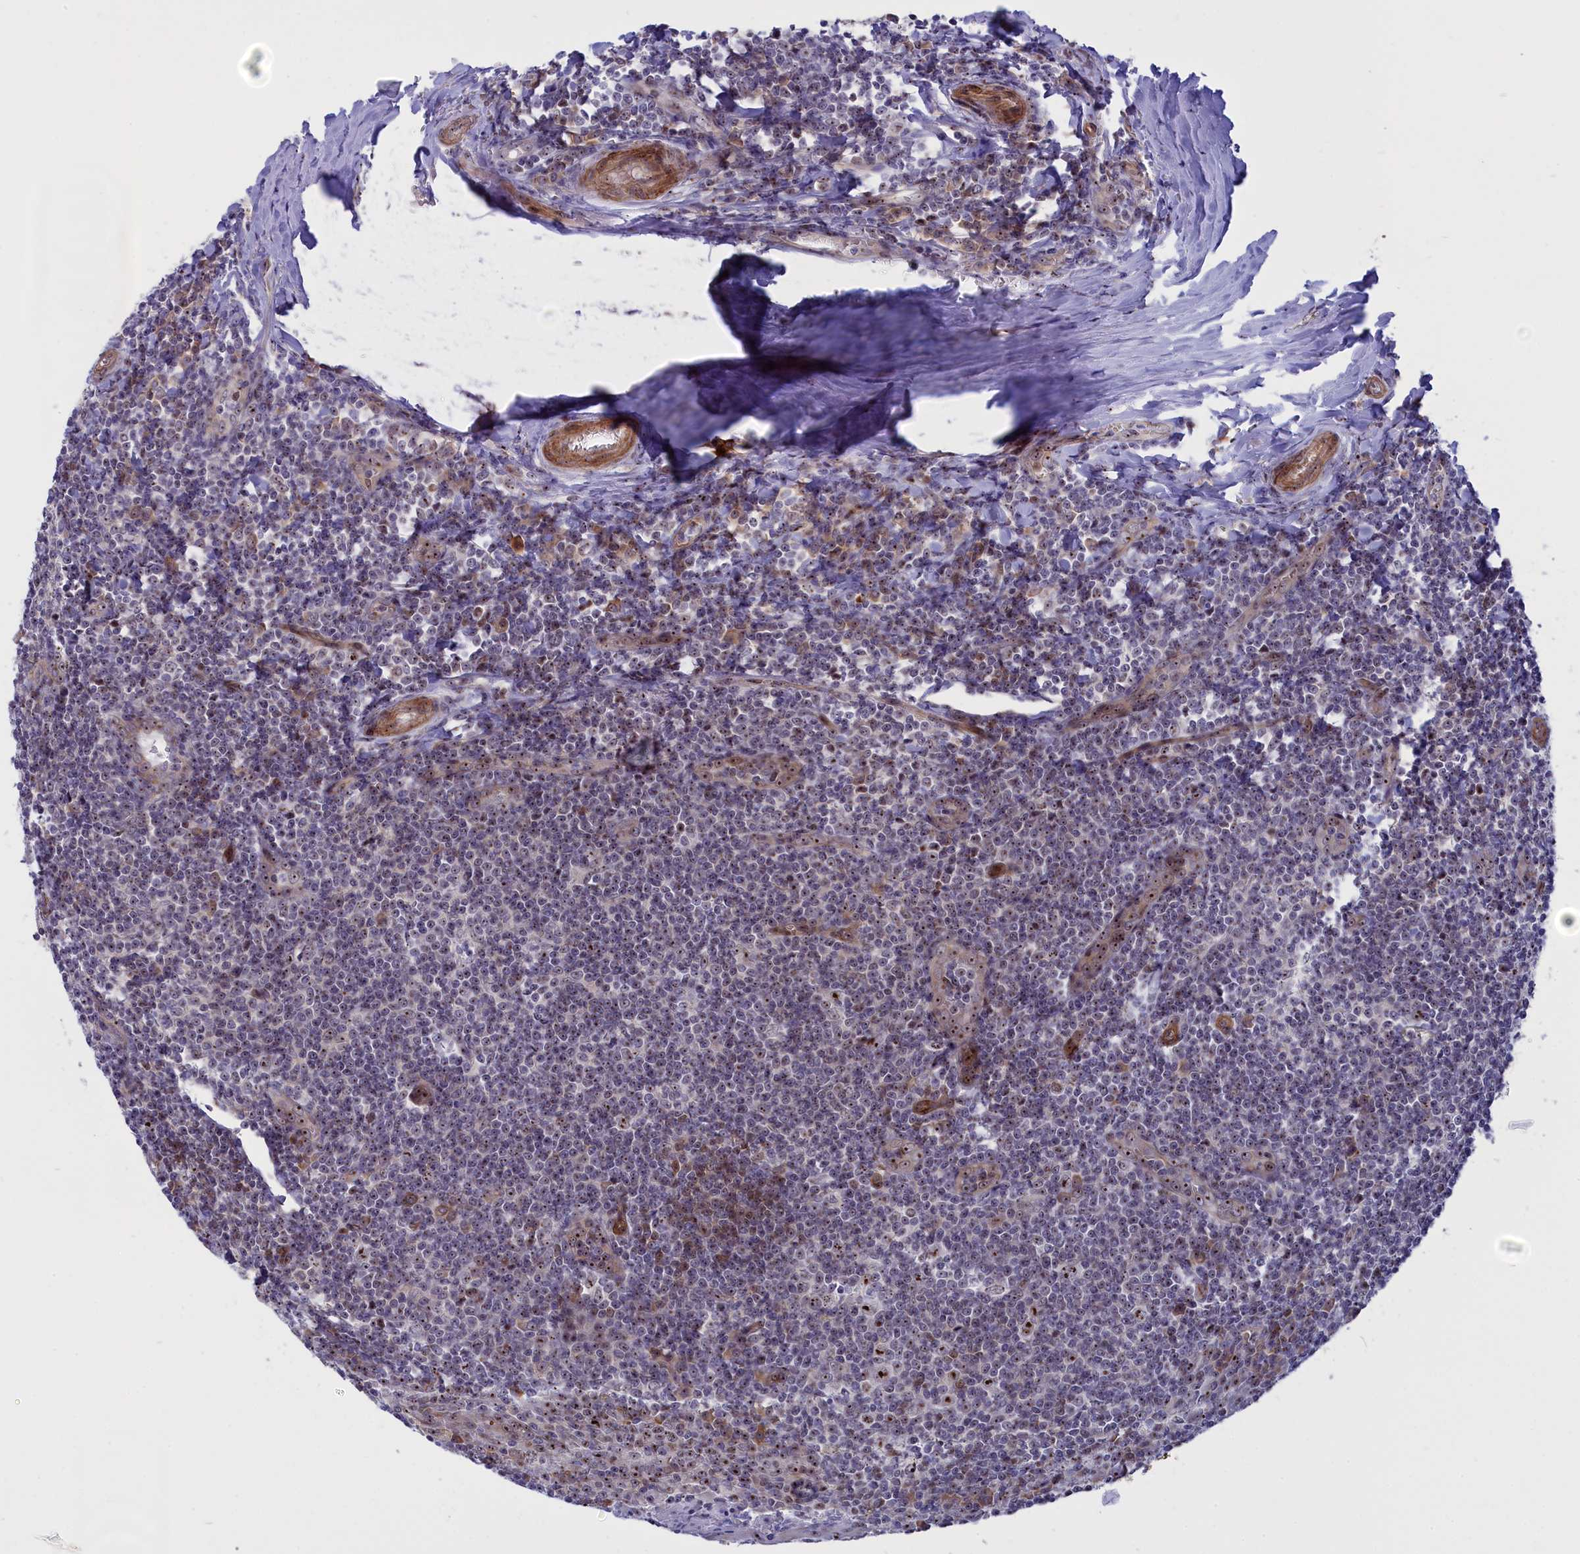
{"staining": {"intensity": "moderate", "quantity": ">75%", "location": "nuclear"}, "tissue": "tonsil", "cell_type": "Germinal center cells", "image_type": "normal", "snomed": [{"axis": "morphology", "description": "Normal tissue, NOS"}, {"axis": "topography", "description": "Tonsil"}], "caption": "Unremarkable tonsil displays moderate nuclear positivity in approximately >75% of germinal center cells, visualized by immunohistochemistry. The staining was performed using DAB (3,3'-diaminobenzidine) to visualize the protein expression in brown, while the nuclei were stained in blue with hematoxylin (Magnification: 20x).", "gene": "DBNDD1", "patient": {"sex": "male", "age": 27}}